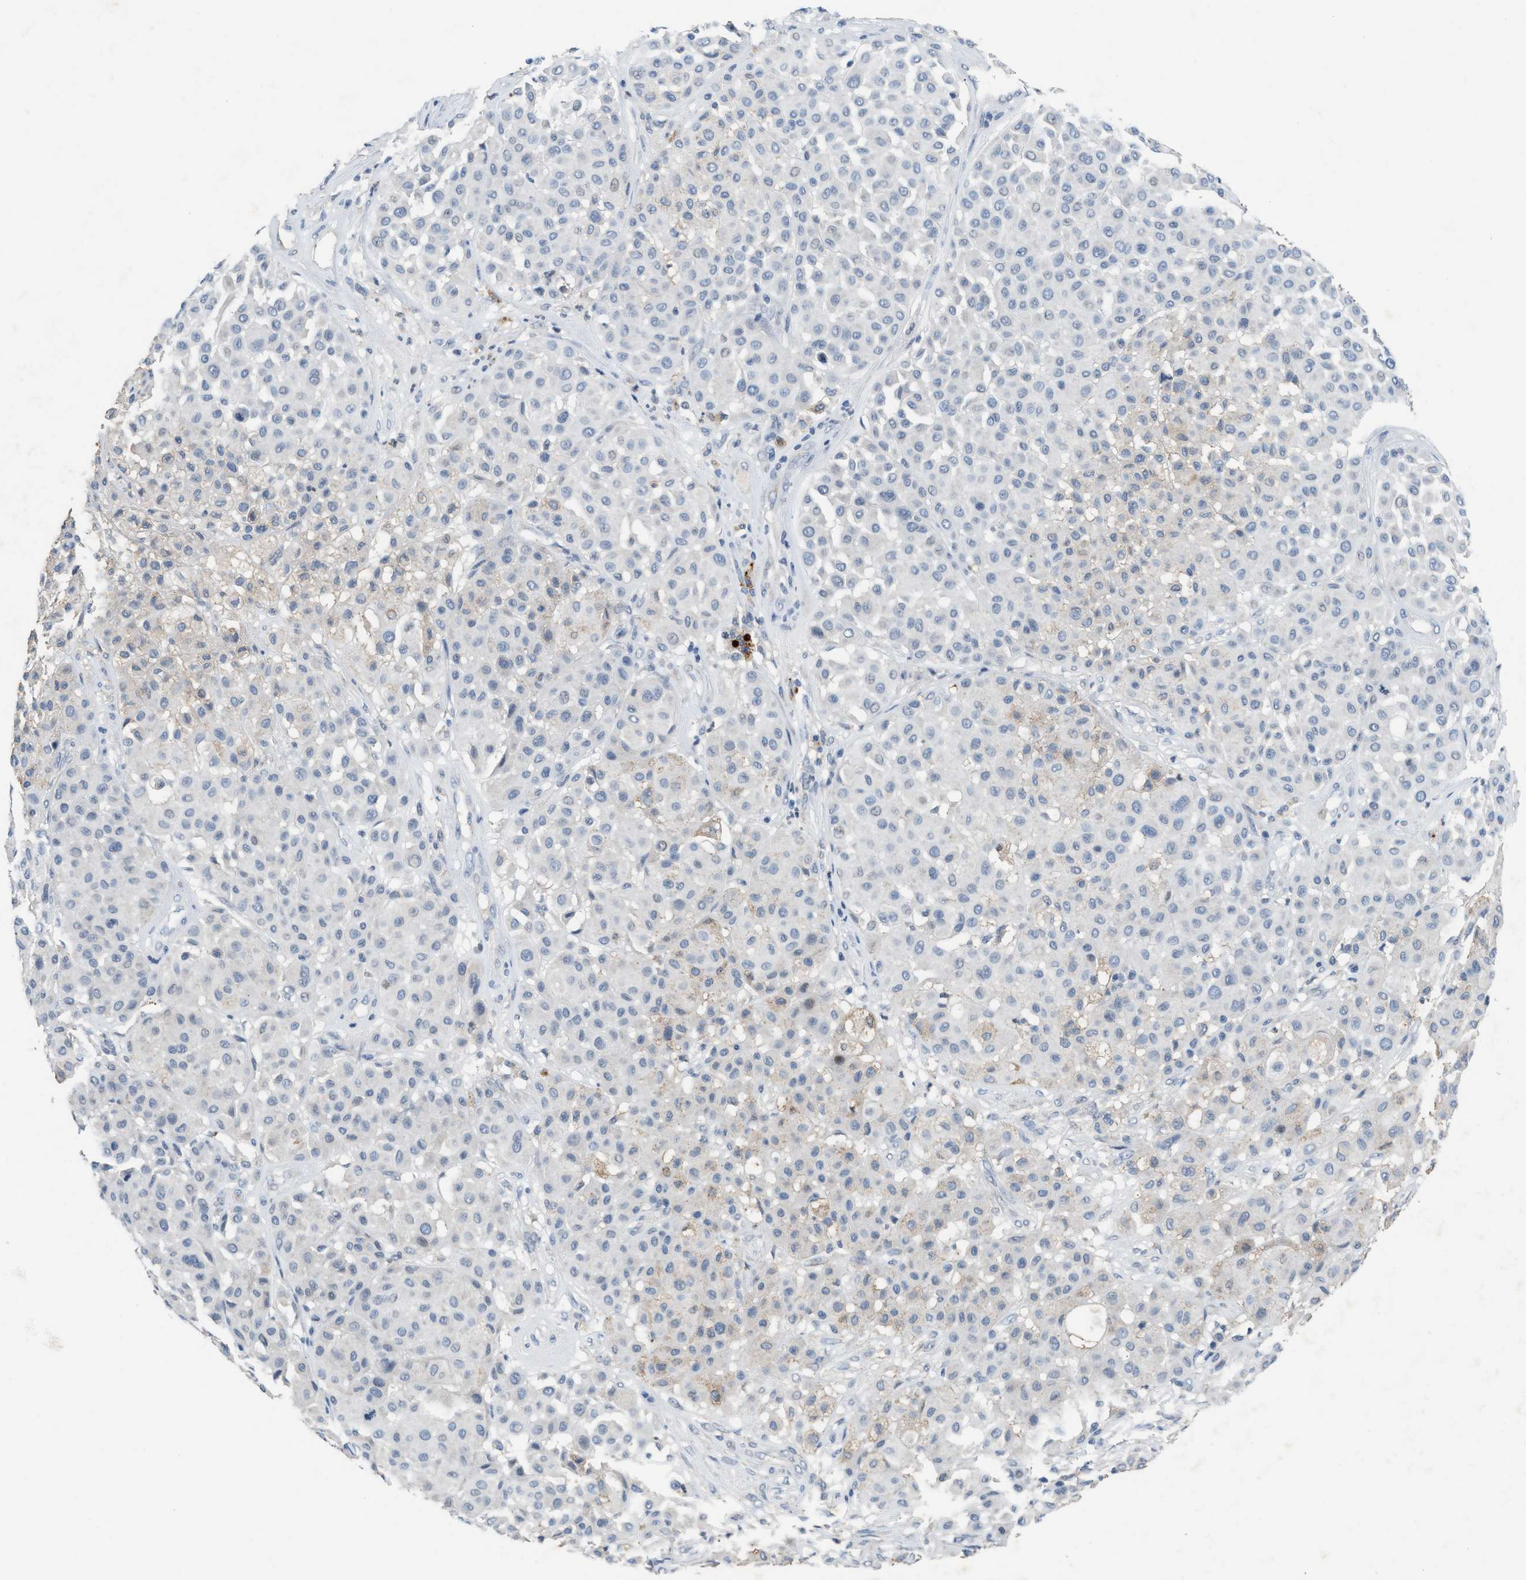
{"staining": {"intensity": "negative", "quantity": "none", "location": "none"}, "tissue": "melanoma", "cell_type": "Tumor cells", "image_type": "cancer", "snomed": [{"axis": "morphology", "description": "Malignant melanoma, Metastatic site"}, {"axis": "topography", "description": "Soft tissue"}], "caption": "There is no significant expression in tumor cells of malignant melanoma (metastatic site).", "gene": "SLC5A5", "patient": {"sex": "male", "age": 41}}